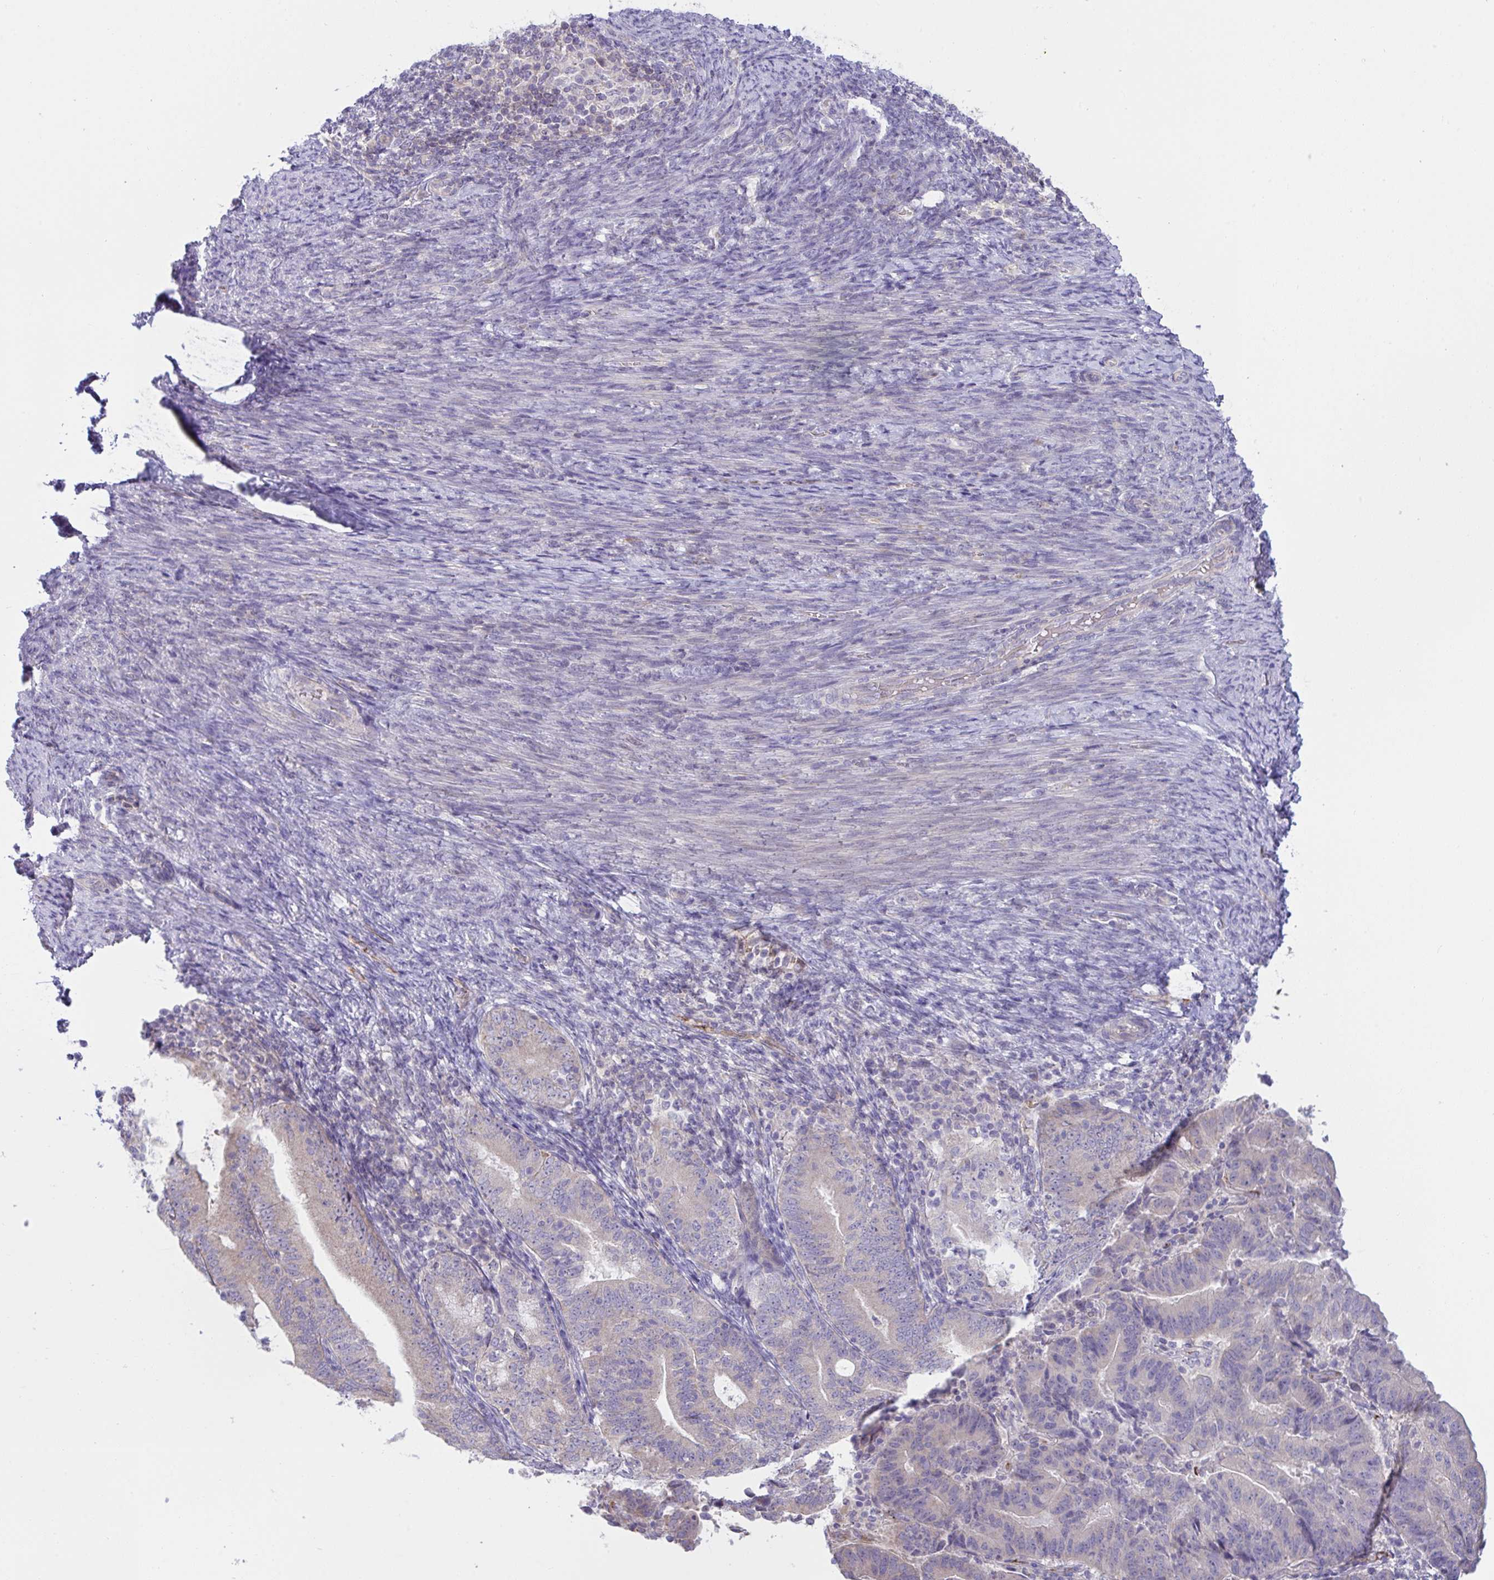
{"staining": {"intensity": "negative", "quantity": "none", "location": "none"}, "tissue": "endometrial cancer", "cell_type": "Tumor cells", "image_type": "cancer", "snomed": [{"axis": "morphology", "description": "Adenocarcinoma, NOS"}, {"axis": "topography", "description": "Endometrium"}], "caption": "Endometrial adenocarcinoma stained for a protein using IHC demonstrates no staining tumor cells.", "gene": "IL37", "patient": {"sex": "female", "age": 70}}